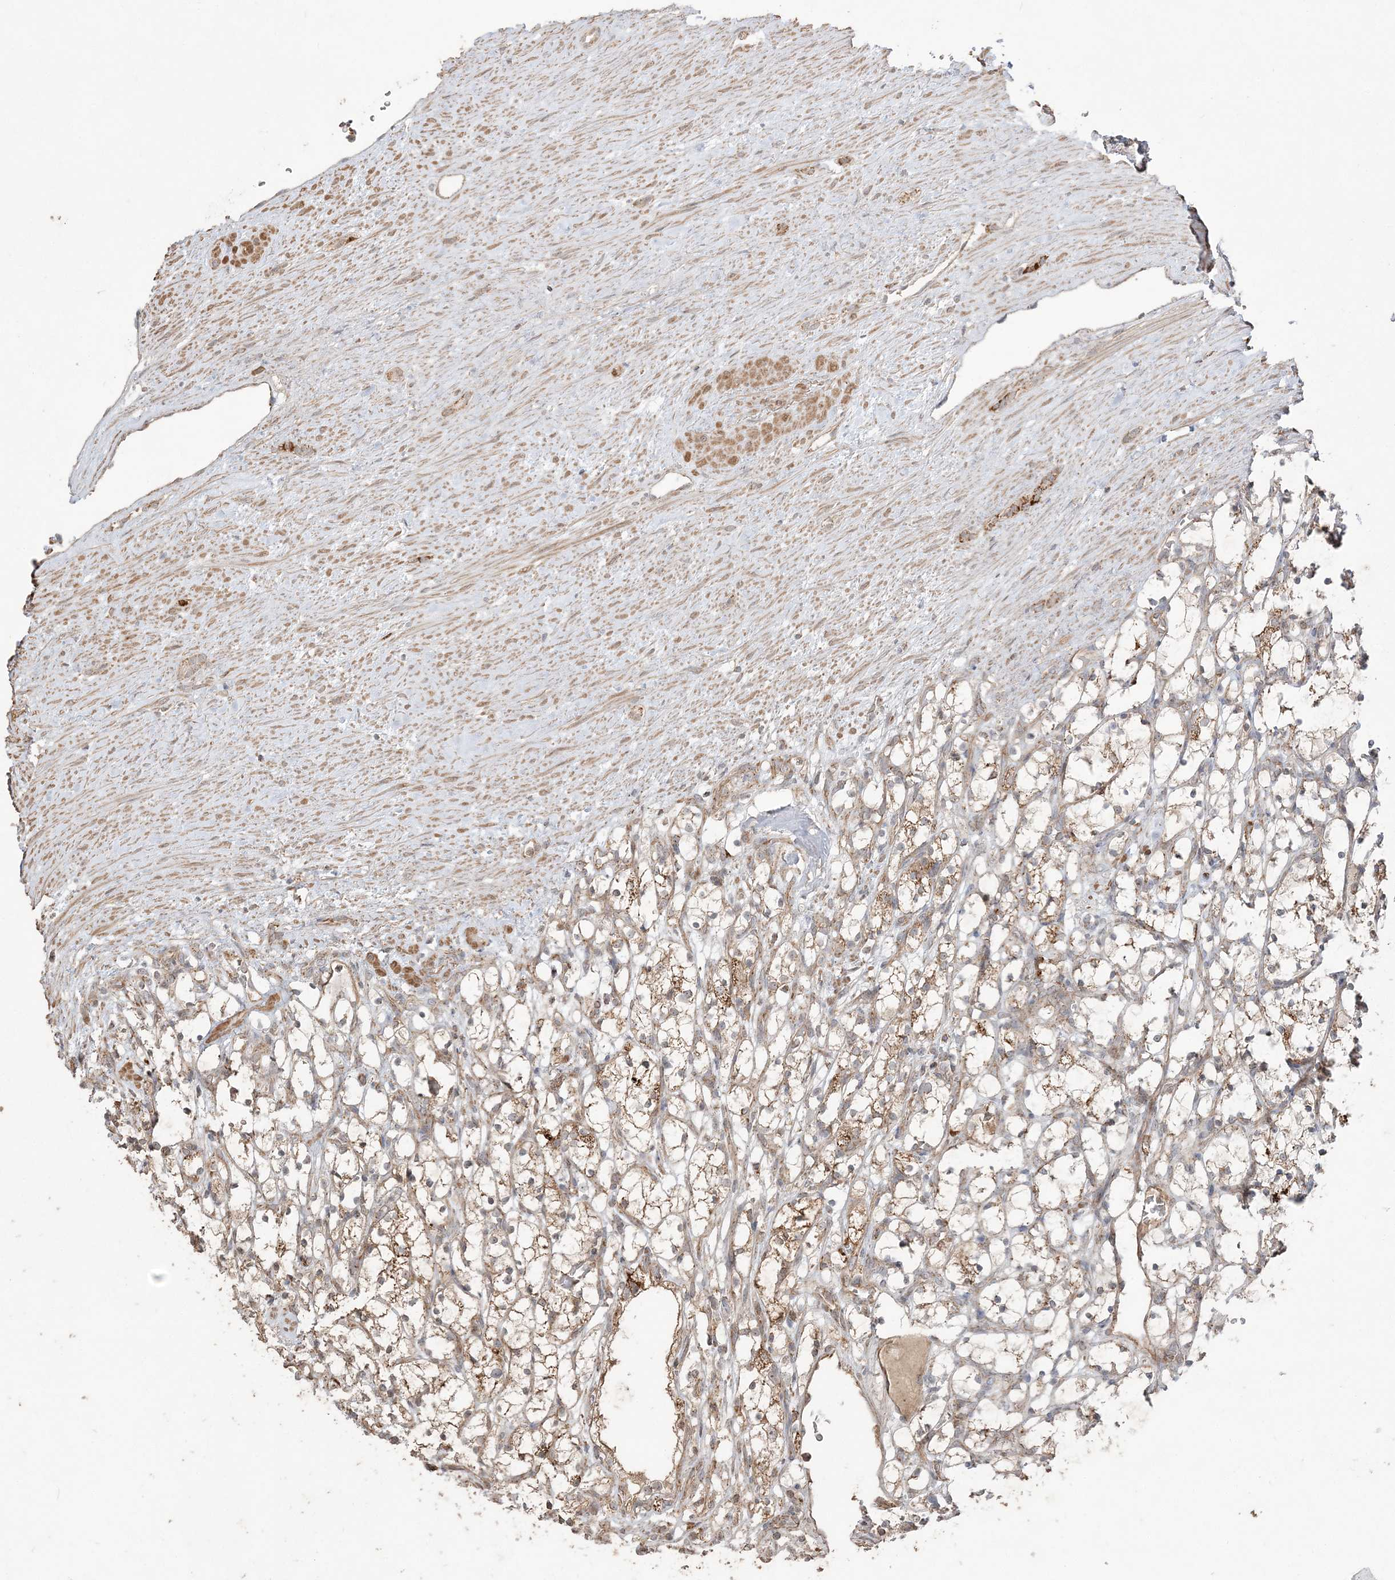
{"staining": {"intensity": "moderate", "quantity": ">75%", "location": "cytoplasmic/membranous"}, "tissue": "renal cancer", "cell_type": "Tumor cells", "image_type": "cancer", "snomed": [{"axis": "morphology", "description": "Adenocarcinoma, NOS"}, {"axis": "topography", "description": "Kidney"}], "caption": "Immunohistochemistry photomicrograph of human renal cancer (adenocarcinoma) stained for a protein (brown), which demonstrates medium levels of moderate cytoplasmic/membranous staining in about >75% of tumor cells.", "gene": "SCLT1", "patient": {"sex": "female", "age": 69}}